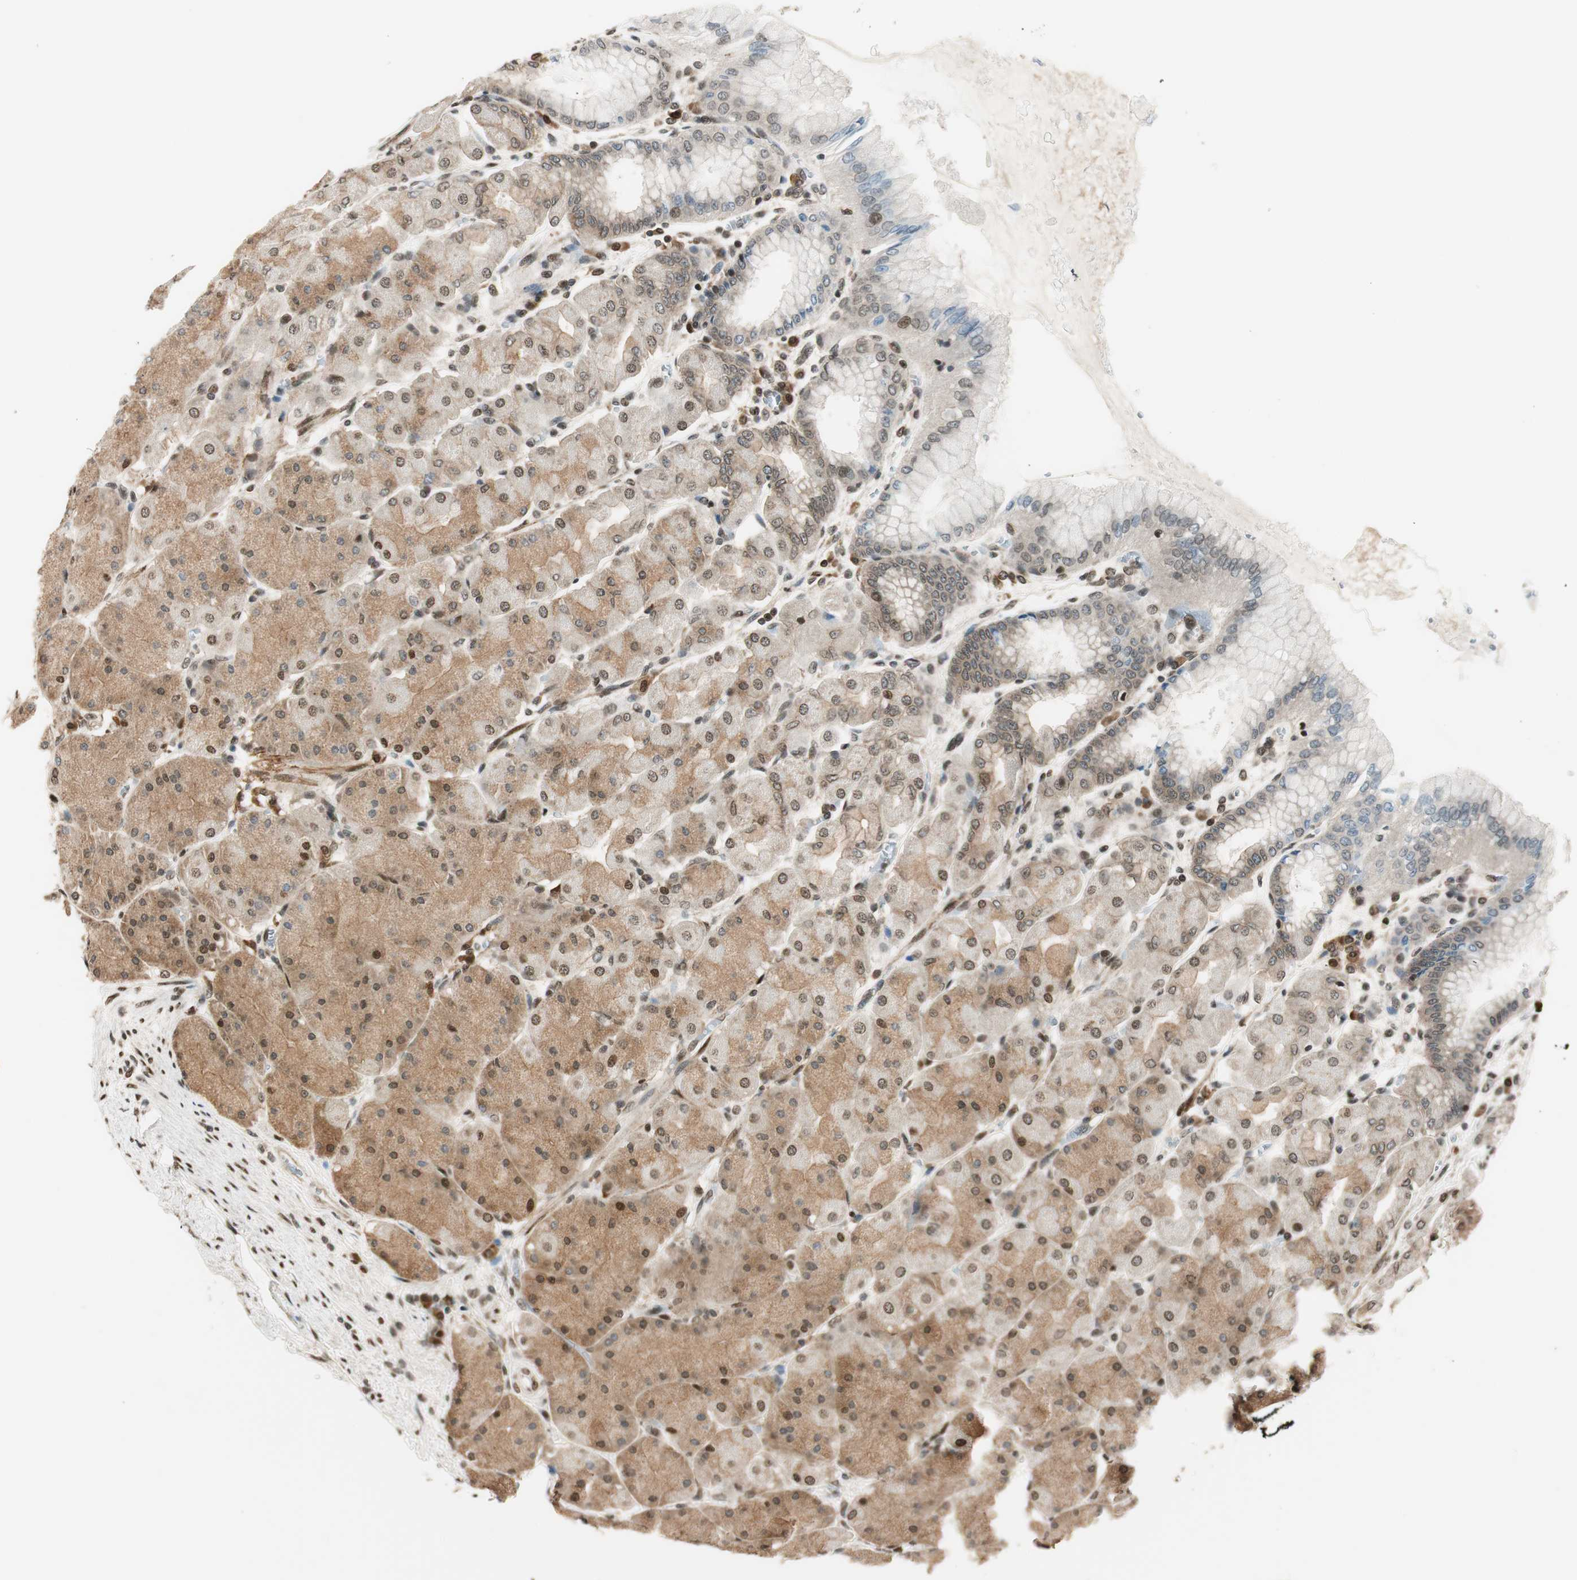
{"staining": {"intensity": "moderate", "quantity": ">75%", "location": "cytoplasmic/membranous,nuclear"}, "tissue": "stomach", "cell_type": "Glandular cells", "image_type": "normal", "snomed": [{"axis": "morphology", "description": "Normal tissue, NOS"}, {"axis": "topography", "description": "Stomach, upper"}], "caption": "Glandular cells demonstrate moderate cytoplasmic/membranous,nuclear positivity in about >75% of cells in unremarkable stomach.", "gene": "RING1", "patient": {"sex": "female", "age": 56}}